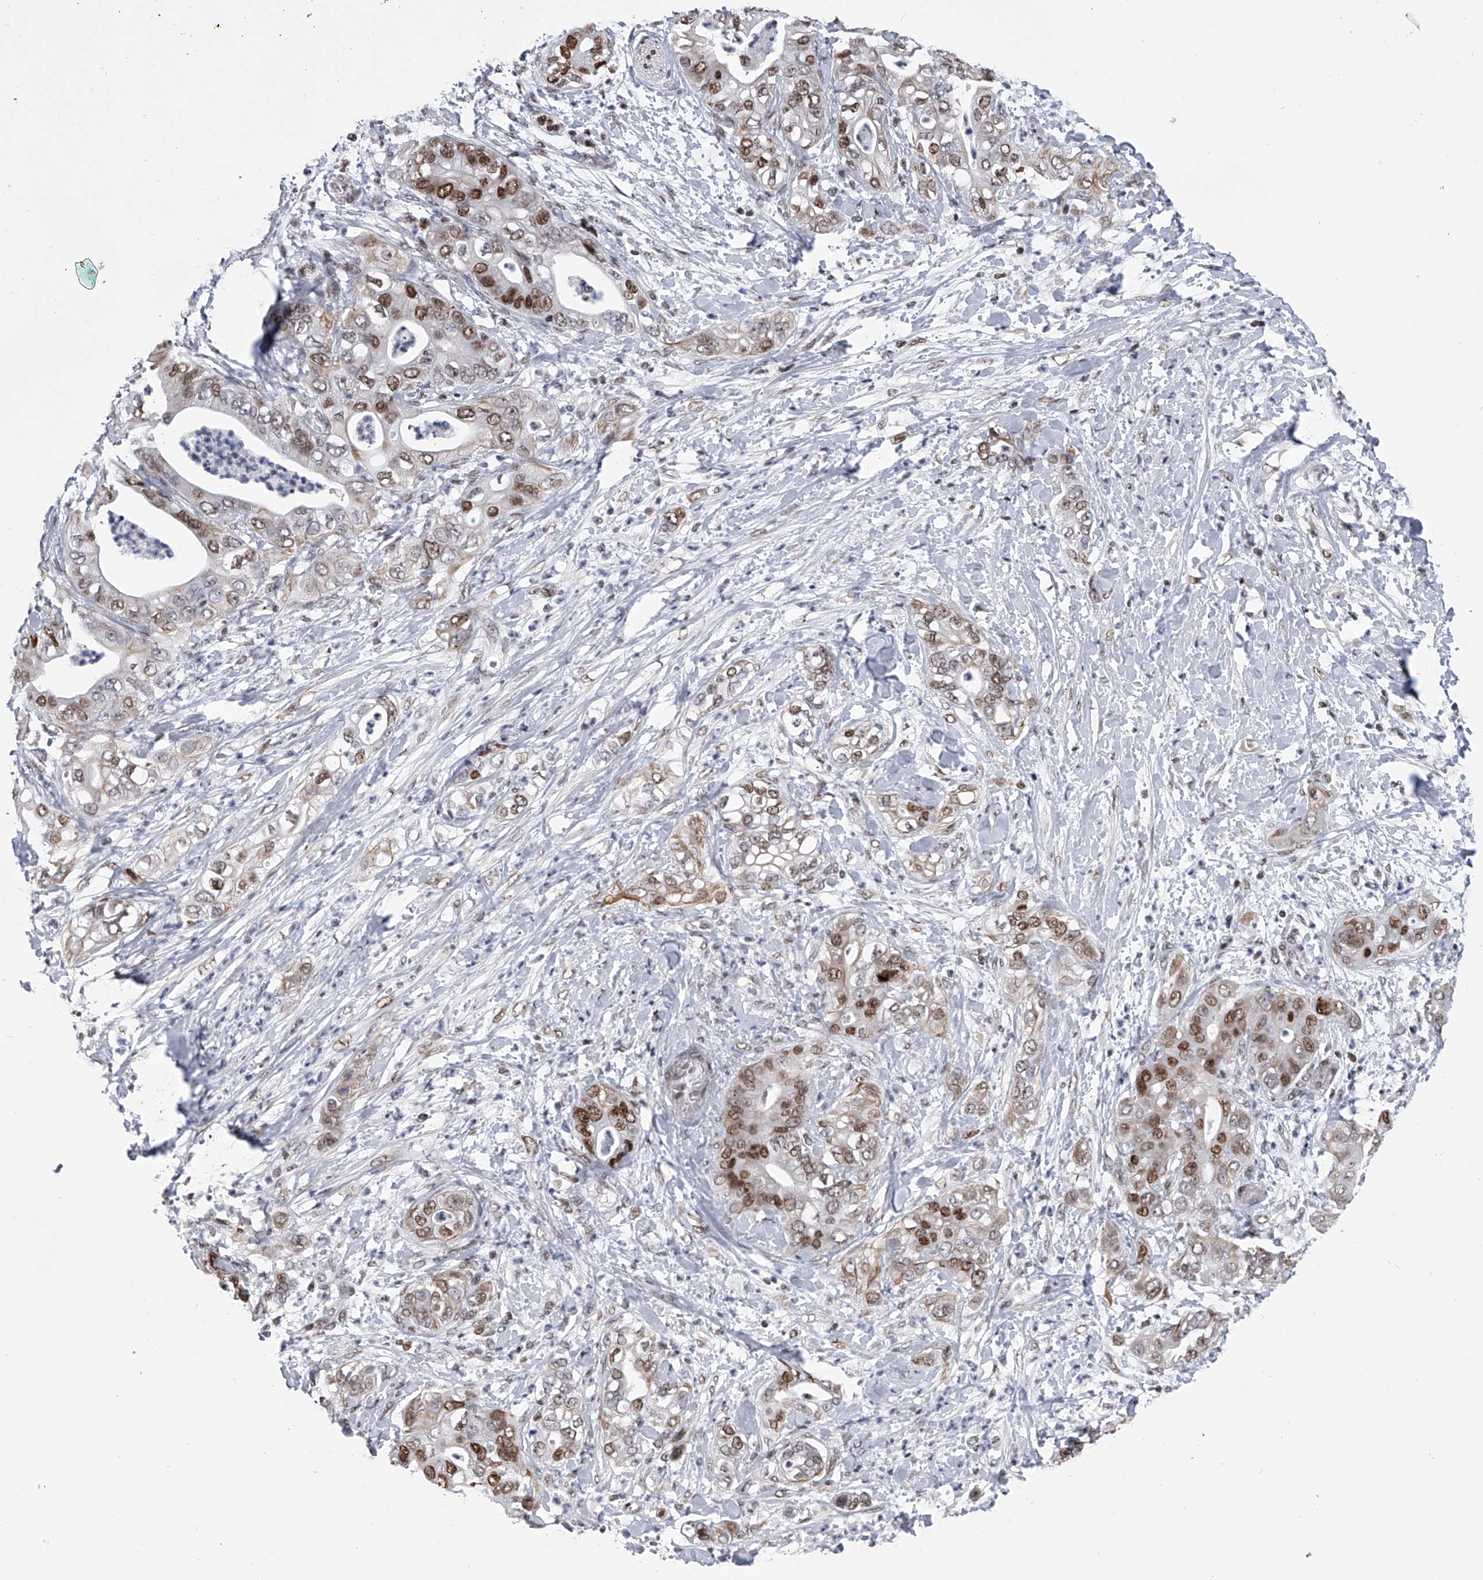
{"staining": {"intensity": "moderate", "quantity": ">75%", "location": "nuclear"}, "tissue": "pancreatic cancer", "cell_type": "Tumor cells", "image_type": "cancer", "snomed": [{"axis": "morphology", "description": "Adenocarcinoma, NOS"}, {"axis": "topography", "description": "Pancreas"}], "caption": "This is an image of immunohistochemistry (IHC) staining of adenocarcinoma (pancreatic), which shows moderate positivity in the nuclear of tumor cells.", "gene": "SIM2", "patient": {"sex": "female", "age": 78}}